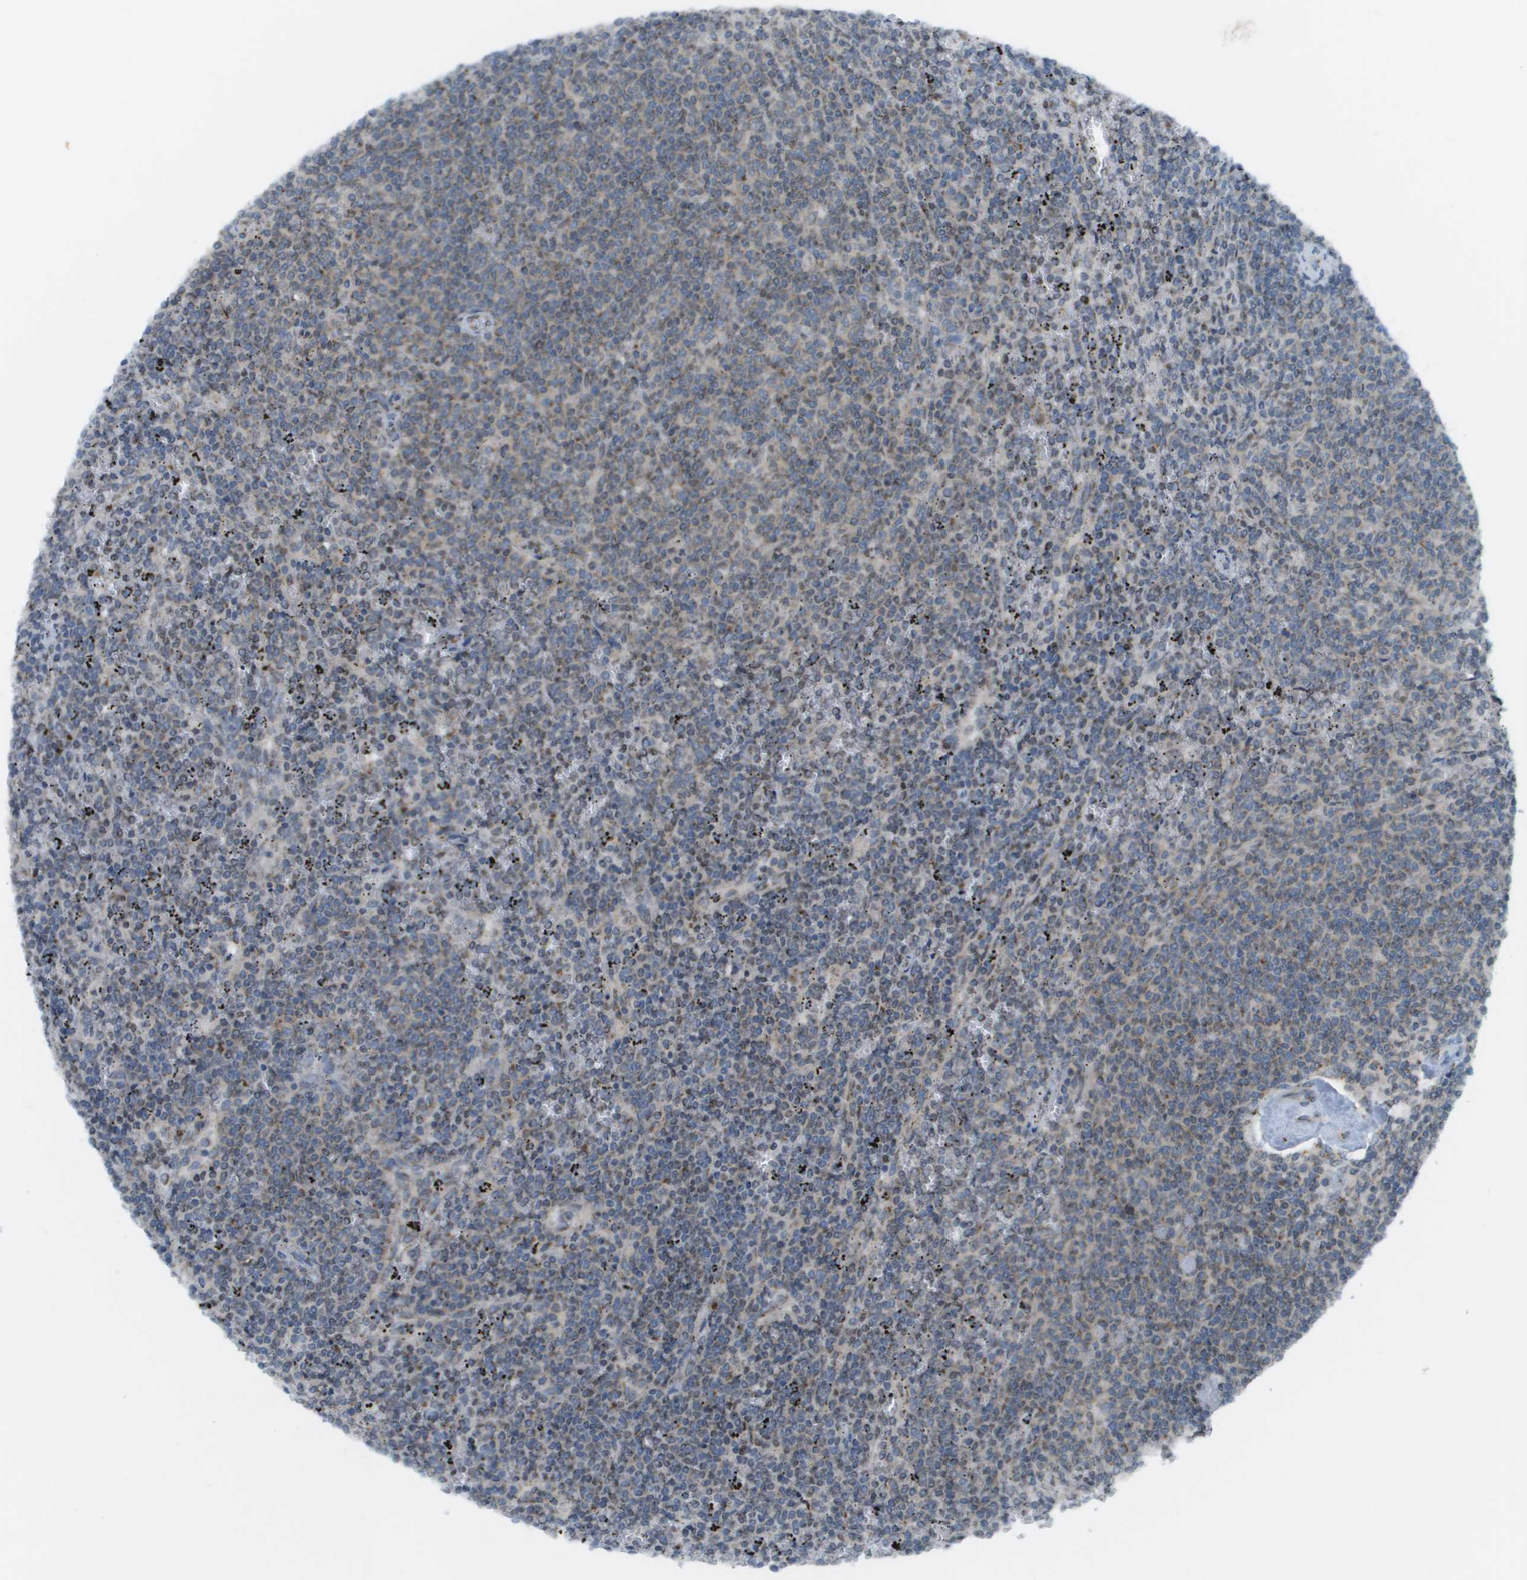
{"staining": {"intensity": "weak", "quantity": "25%-75%", "location": "cytoplasmic/membranous"}, "tissue": "lymphoma", "cell_type": "Tumor cells", "image_type": "cancer", "snomed": [{"axis": "morphology", "description": "Malignant lymphoma, non-Hodgkin's type, Low grade"}, {"axis": "topography", "description": "Spleen"}], "caption": "Human lymphoma stained for a protein (brown) shows weak cytoplasmic/membranous positive expression in about 25%-75% of tumor cells.", "gene": "EVC", "patient": {"sex": "female", "age": 50}}